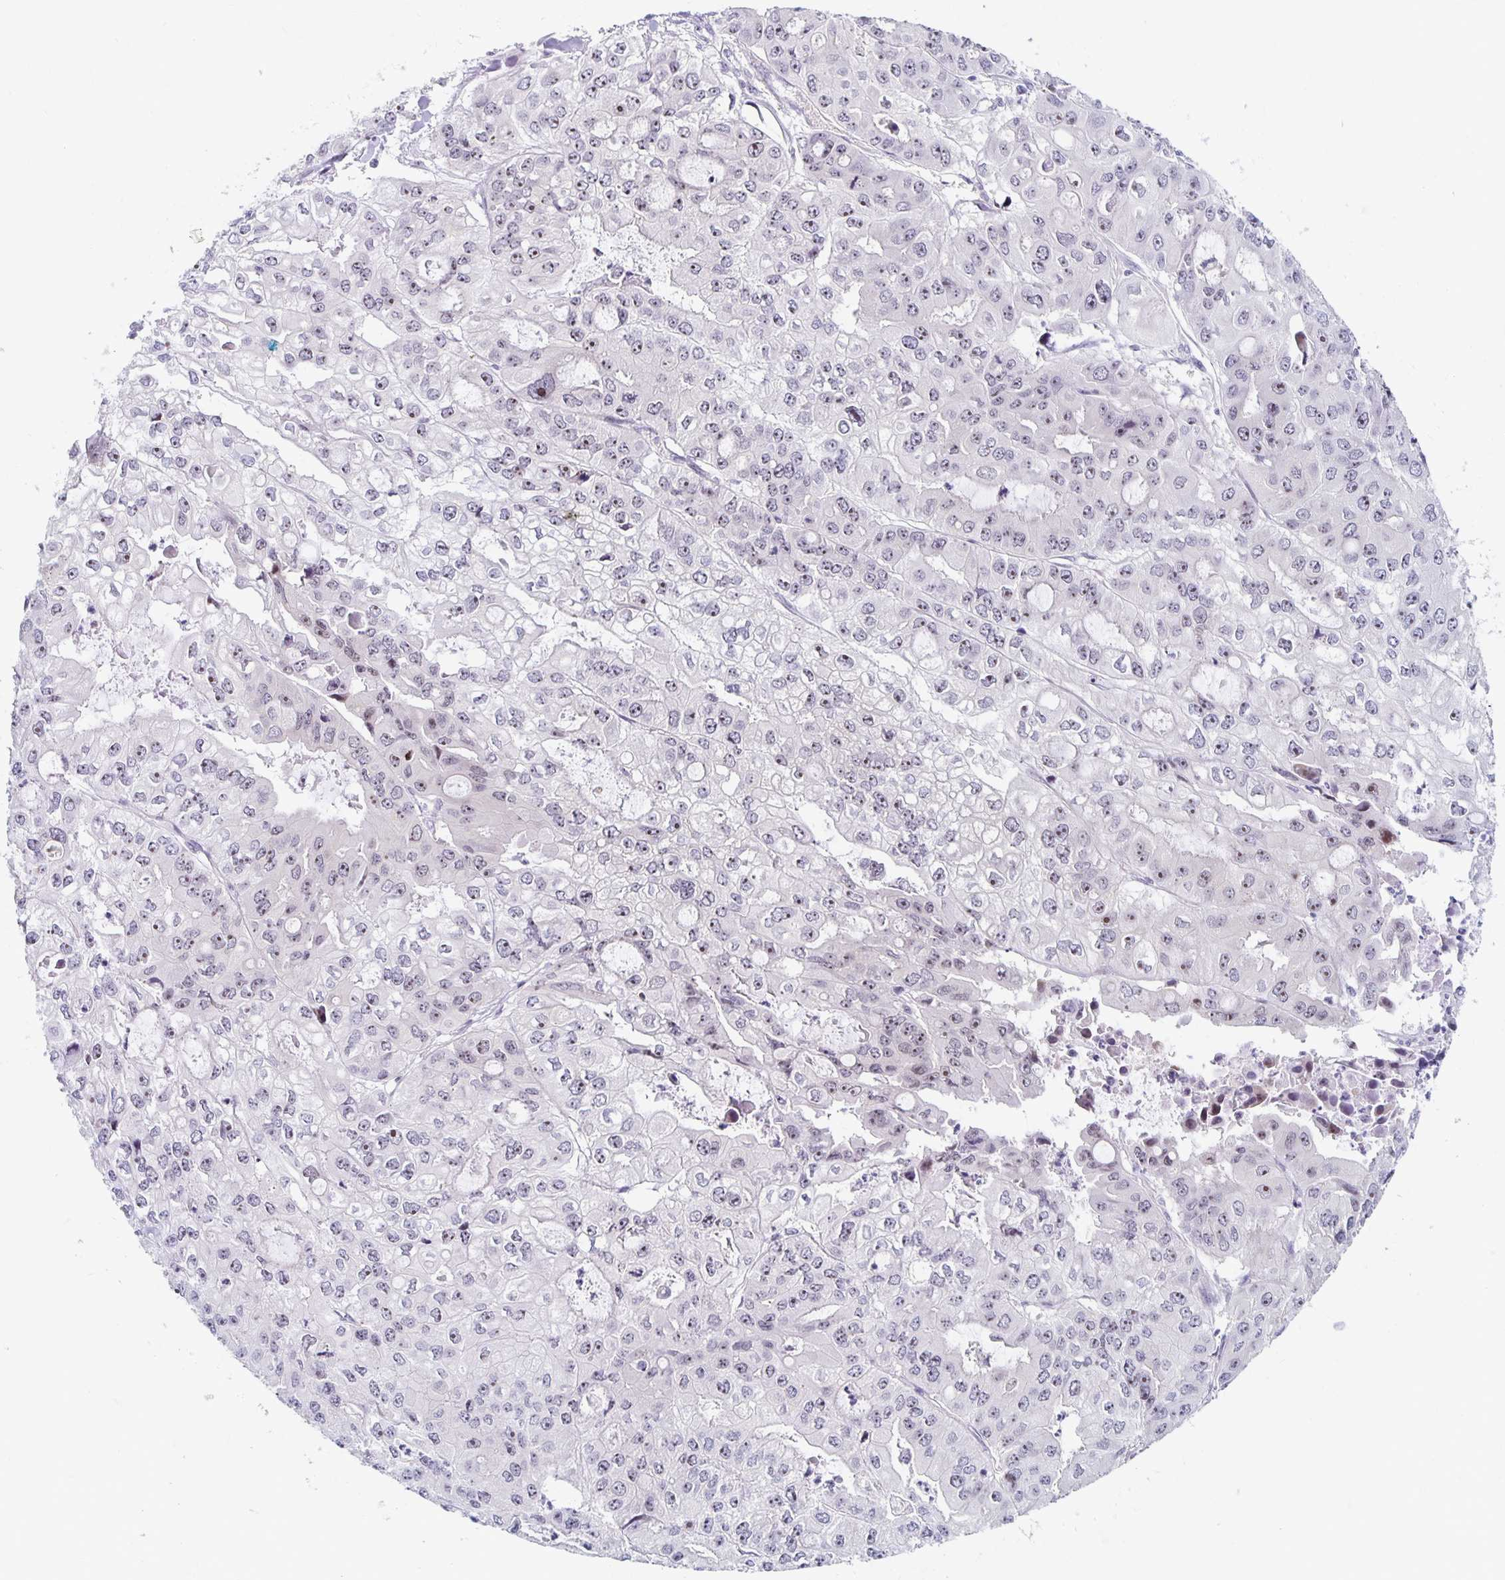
{"staining": {"intensity": "moderate", "quantity": "25%-75%", "location": "nuclear"}, "tissue": "ovarian cancer", "cell_type": "Tumor cells", "image_type": "cancer", "snomed": [{"axis": "morphology", "description": "Cystadenocarcinoma, serous, NOS"}, {"axis": "topography", "description": "Ovary"}], "caption": "Ovarian cancer (serous cystadenocarcinoma) stained with DAB (3,3'-diaminobenzidine) immunohistochemistry (IHC) displays medium levels of moderate nuclear staining in about 25%-75% of tumor cells.", "gene": "NUP85", "patient": {"sex": "female", "age": 56}}